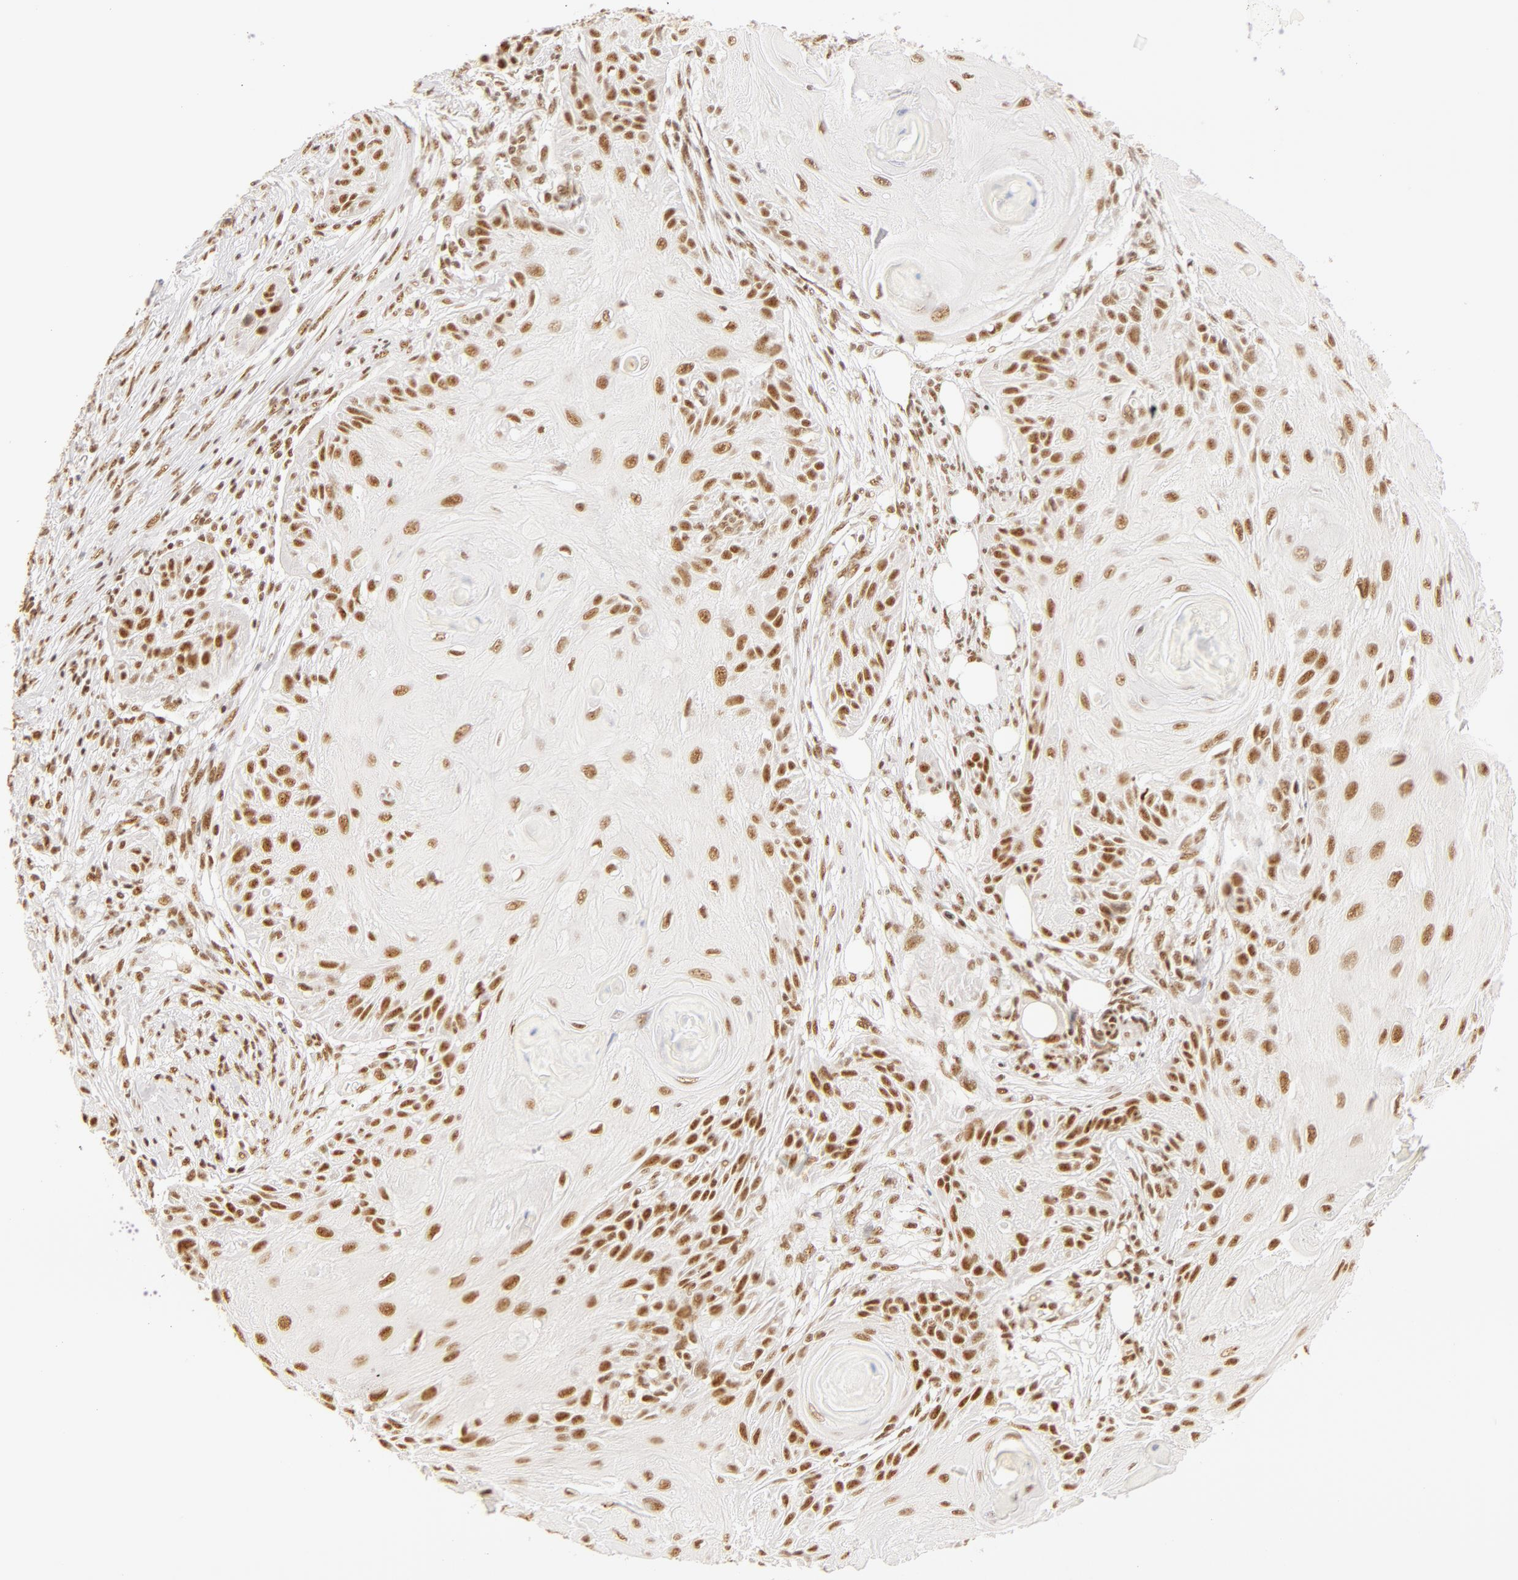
{"staining": {"intensity": "weak", "quantity": ">75%", "location": "nuclear"}, "tissue": "skin cancer", "cell_type": "Tumor cells", "image_type": "cancer", "snomed": [{"axis": "morphology", "description": "Squamous cell carcinoma, NOS"}, {"axis": "topography", "description": "Skin"}], "caption": "Skin cancer stained with DAB (3,3'-diaminobenzidine) immunohistochemistry demonstrates low levels of weak nuclear positivity in about >75% of tumor cells. (DAB IHC, brown staining for protein, blue staining for nuclei).", "gene": "RBM39", "patient": {"sex": "female", "age": 88}}